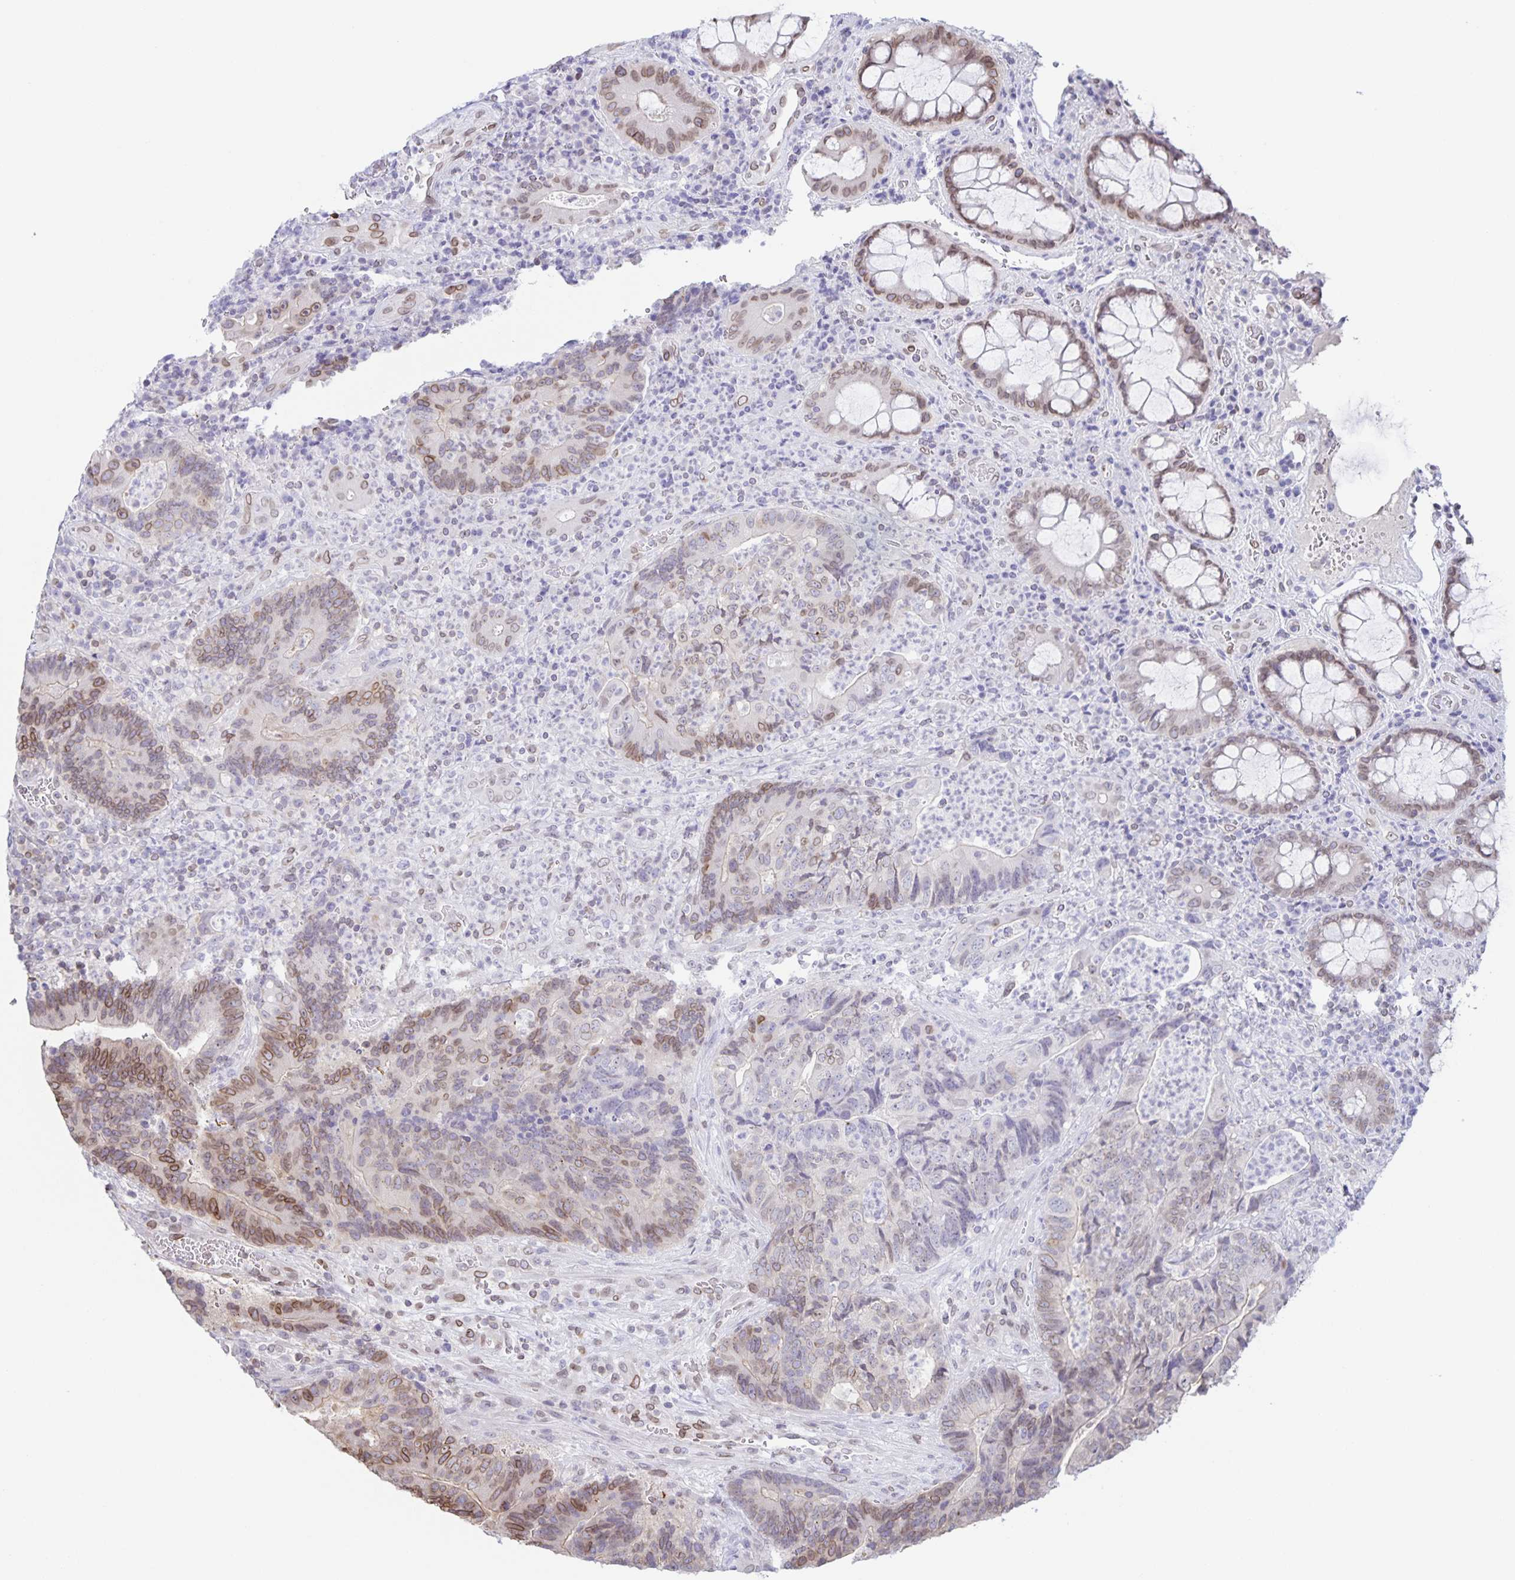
{"staining": {"intensity": "moderate", "quantity": ">75%", "location": "cytoplasmic/membranous,nuclear"}, "tissue": "colorectal cancer", "cell_type": "Tumor cells", "image_type": "cancer", "snomed": [{"axis": "morphology", "description": "Normal tissue, NOS"}, {"axis": "morphology", "description": "Adenocarcinoma, NOS"}, {"axis": "topography", "description": "Colon"}], "caption": "Immunohistochemical staining of colorectal cancer (adenocarcinoma) exhibits medium levels of moderate cytoplasmic/membranous and nuclear protein staining in about >75% of tumor cells.", "gene": "SYNE2", "patient": {"sex": "female", "age": 48}}